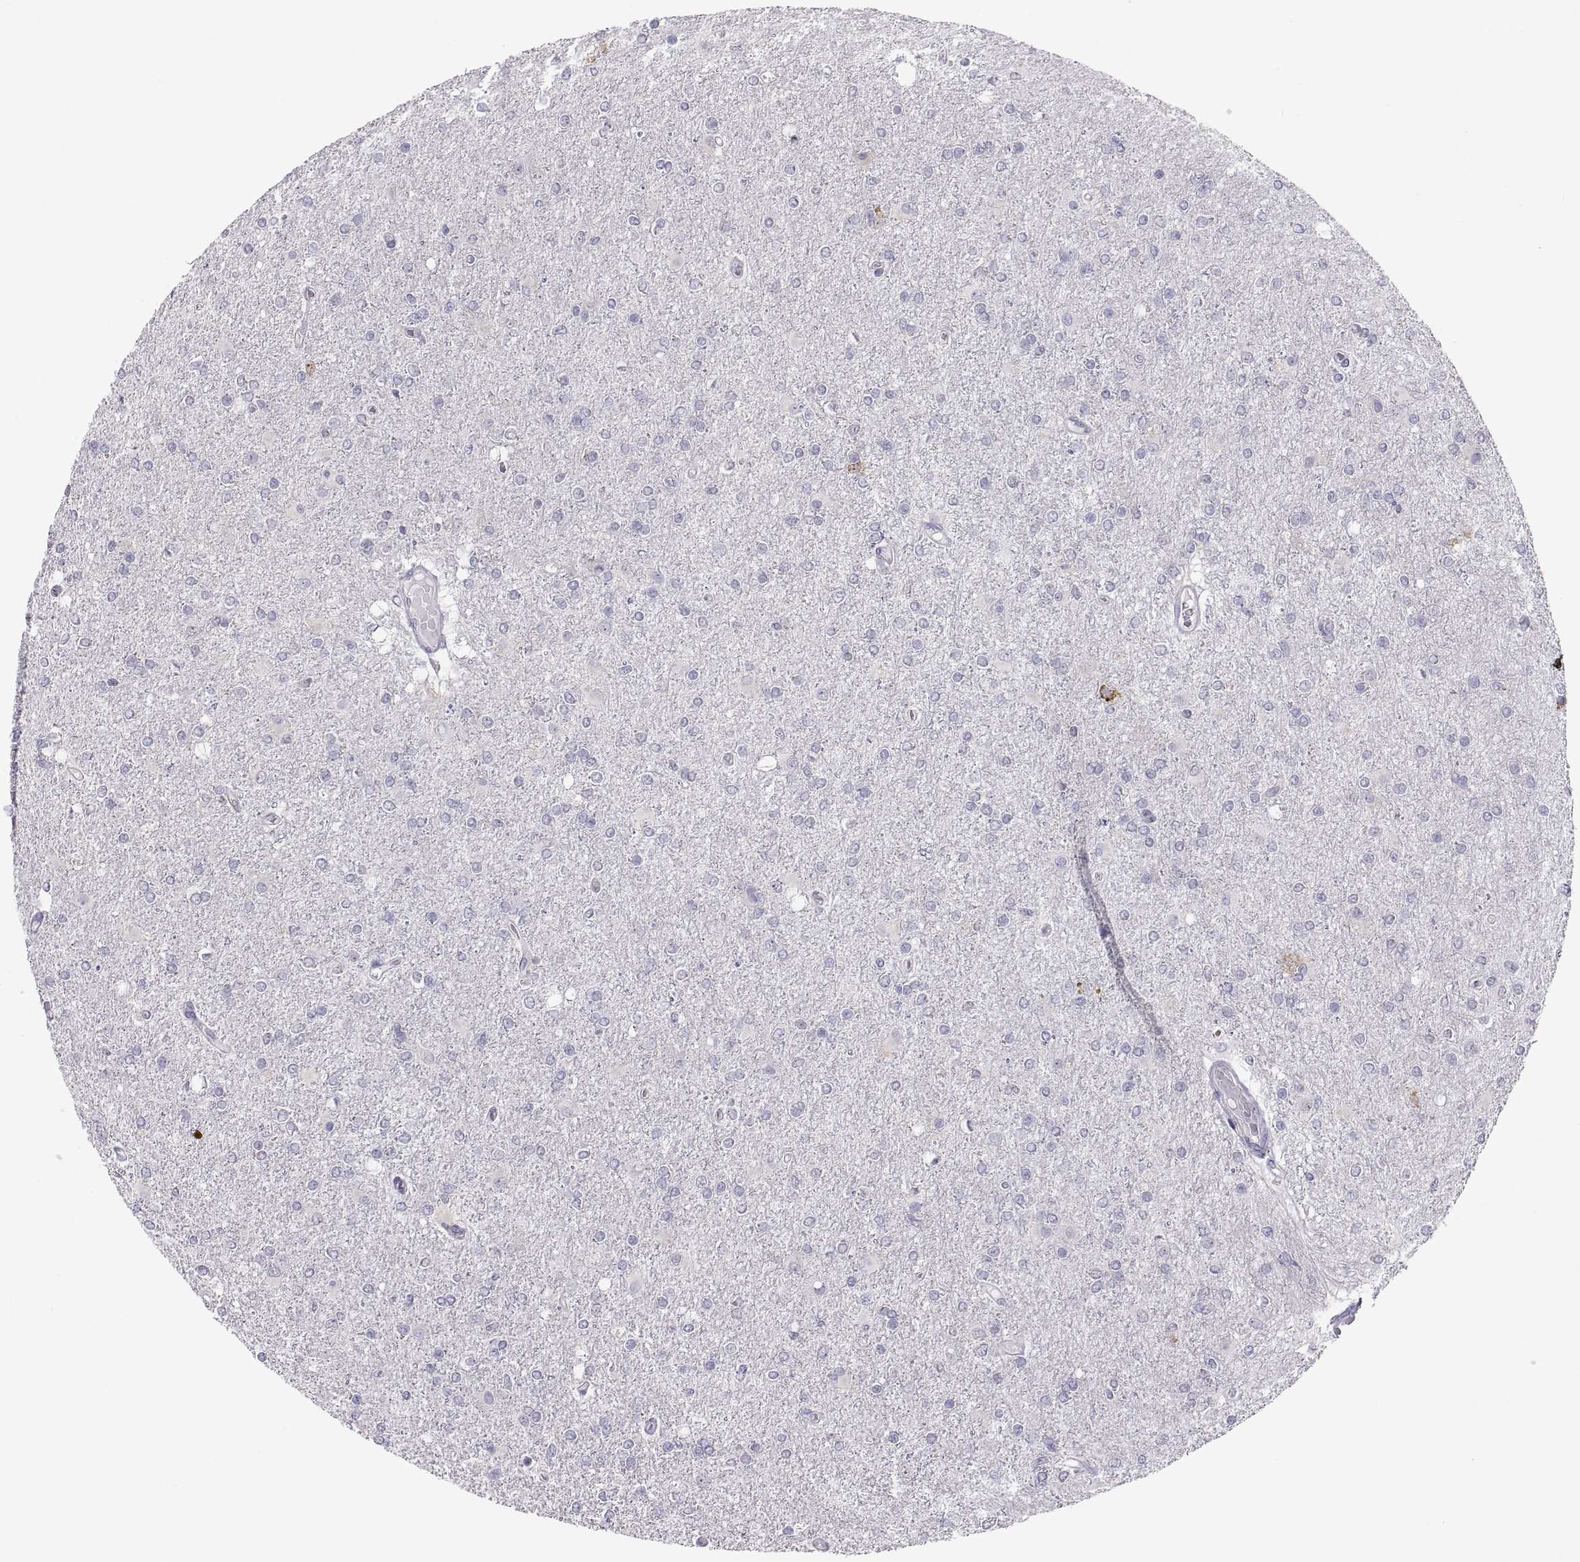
{"staining": {"intensity": "negative", "quantity": "none", "location": "none"}, "tissue": "glioma", "cell_type": "Tumor cells", "image_type": "cancer", "snomed": [{"axis": "morphology", "description": "Glioma, malignant, High grade"}, {"axis": "topography", "description": "Cerebral cortex"}], "caption": "Human glioma stained for a protein using IHC shows no expression in tumor cells.", "gene": "ERO1A", "patient": {"sex": "male", "age": 70}}